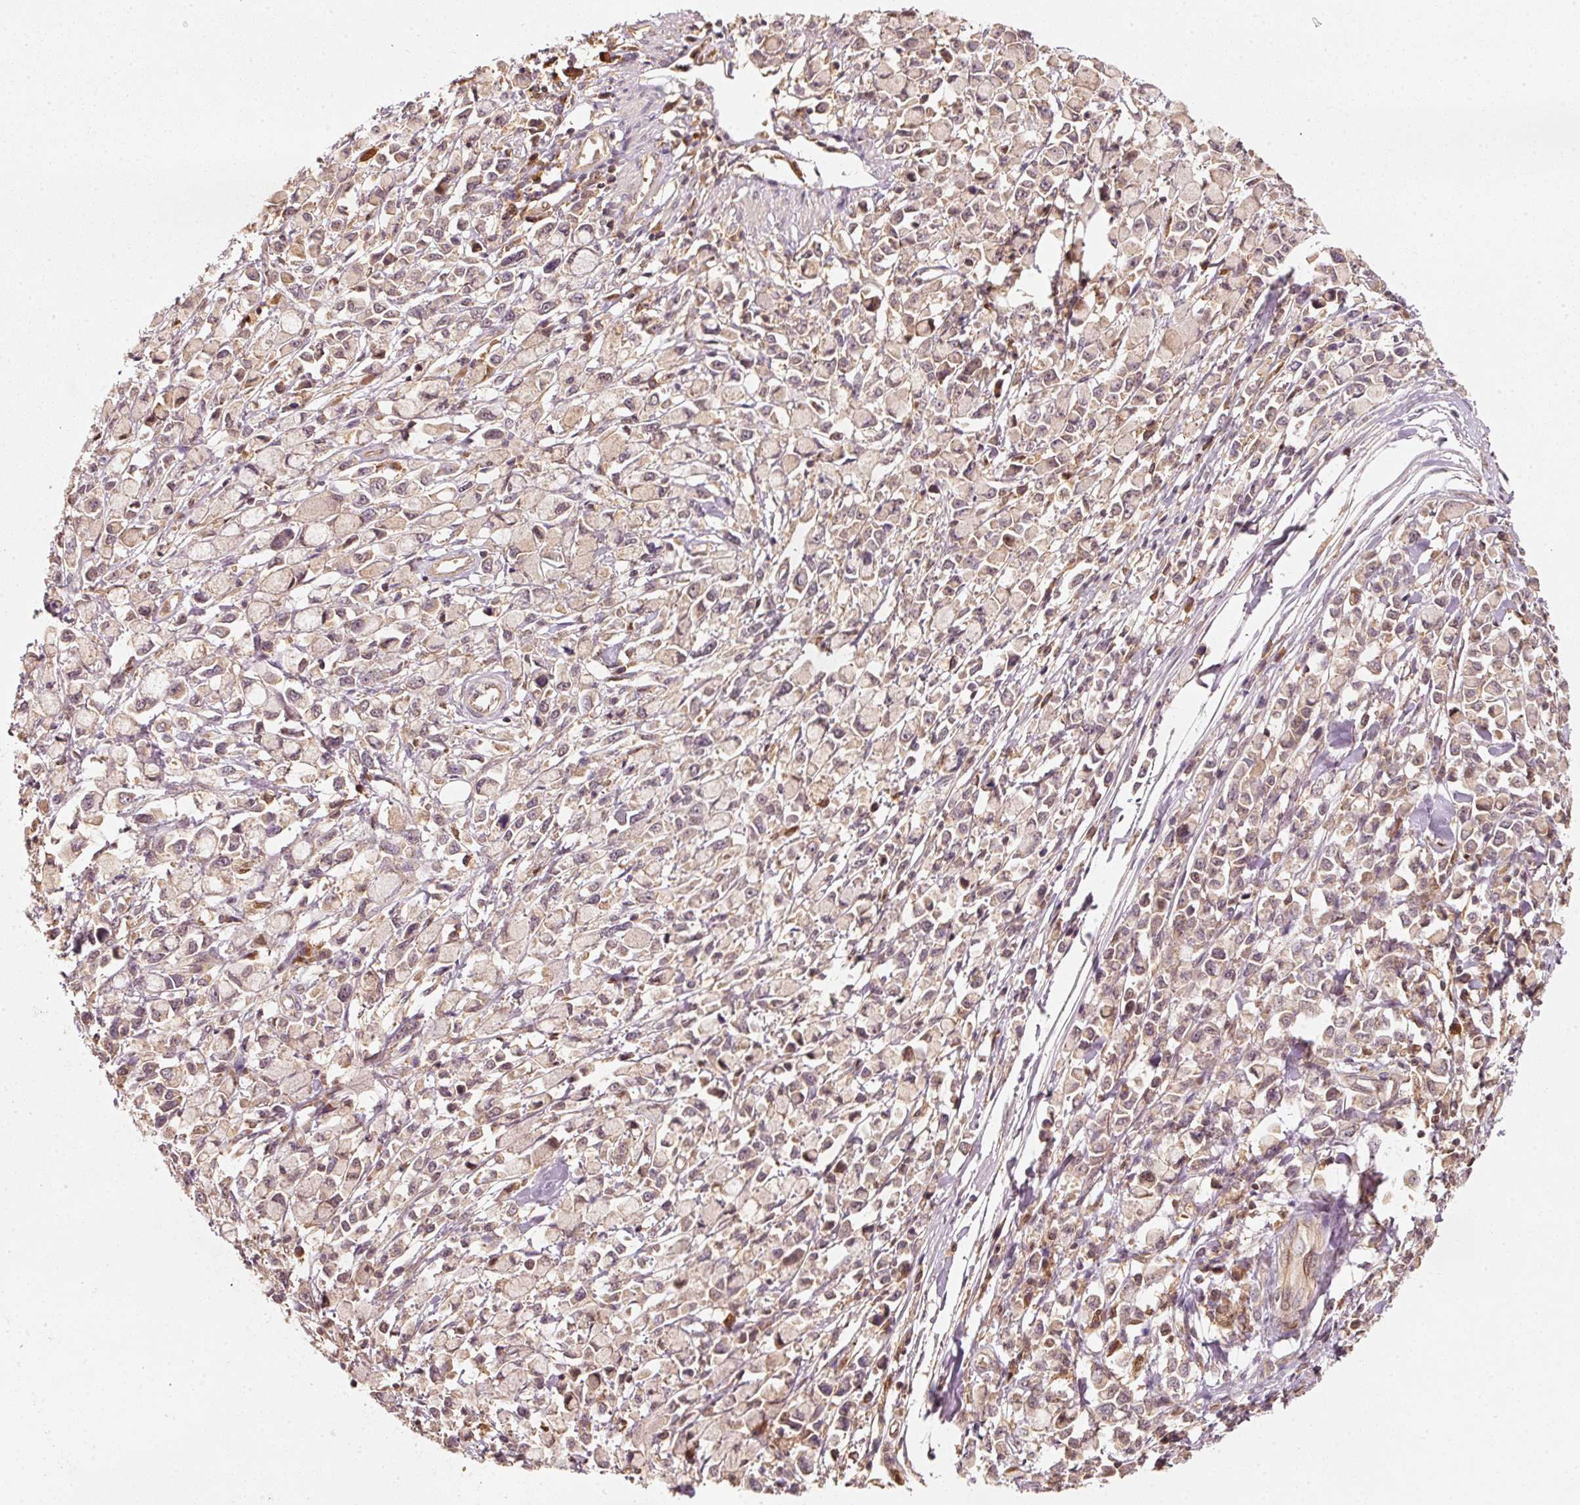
{"staining": {"intensity": "weak", "quantity": ">75%", "location": "cytoplasmic/membranous"}, "tissue": "stomach cancer", "cell_type": "Tumor cells", "image_type": "cancer", "snomed": [{"axis": "morphology", "description": "Adenocarcinoma, NOS"}, {"axis": "topography", "description": "Stomach"}], "caption": "A low amount of weak cytoplasmic/membranous expression is identified in approximately >75% of tumor cells in stomach adenocarcinoma tissue.", "gene": "RRAS2", "patient": {"sex": "female", "age": 81}}